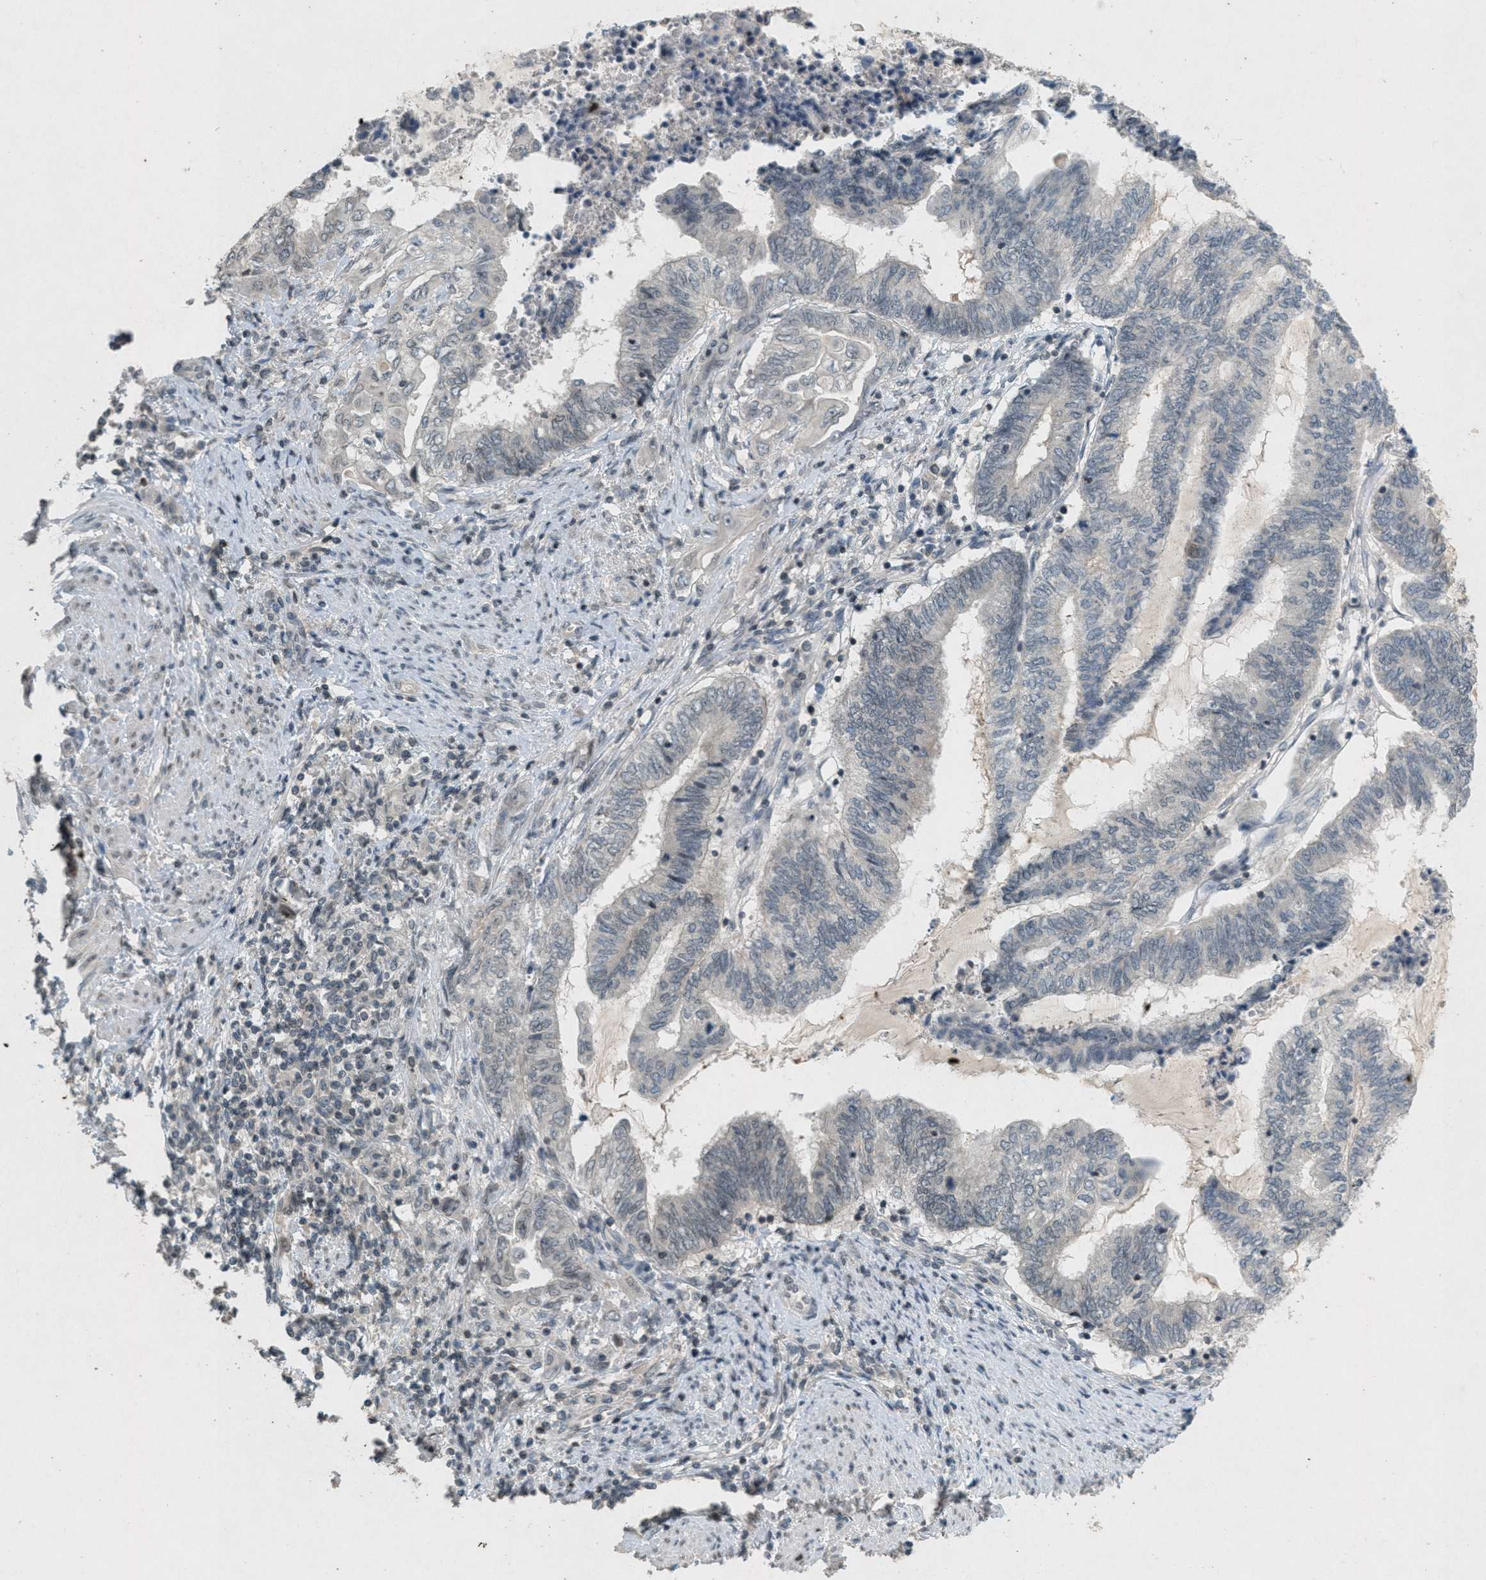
{"staining": {"intensity": "negative", "quantity": "none", "location": "none"}, "tissue": "endometrial cancer", "cell_type": "Tumor cells", "image_type": "cancer", "snomed": [{"axis": "morphology", "description": "Adenocarcinoma, NOS"}, {"axis": "topography", "description": "Uterus"}, {"axis": "topography", "description": "Endometrium"}], "caption": "This is an immunohistochemistry (IHC) histopathology image of human endometrial cancer (adenocarcinoma). There is no positivity in tumor cells.", "gene": "ABHD6", "patient": {"sex": "female", "age": 70}}